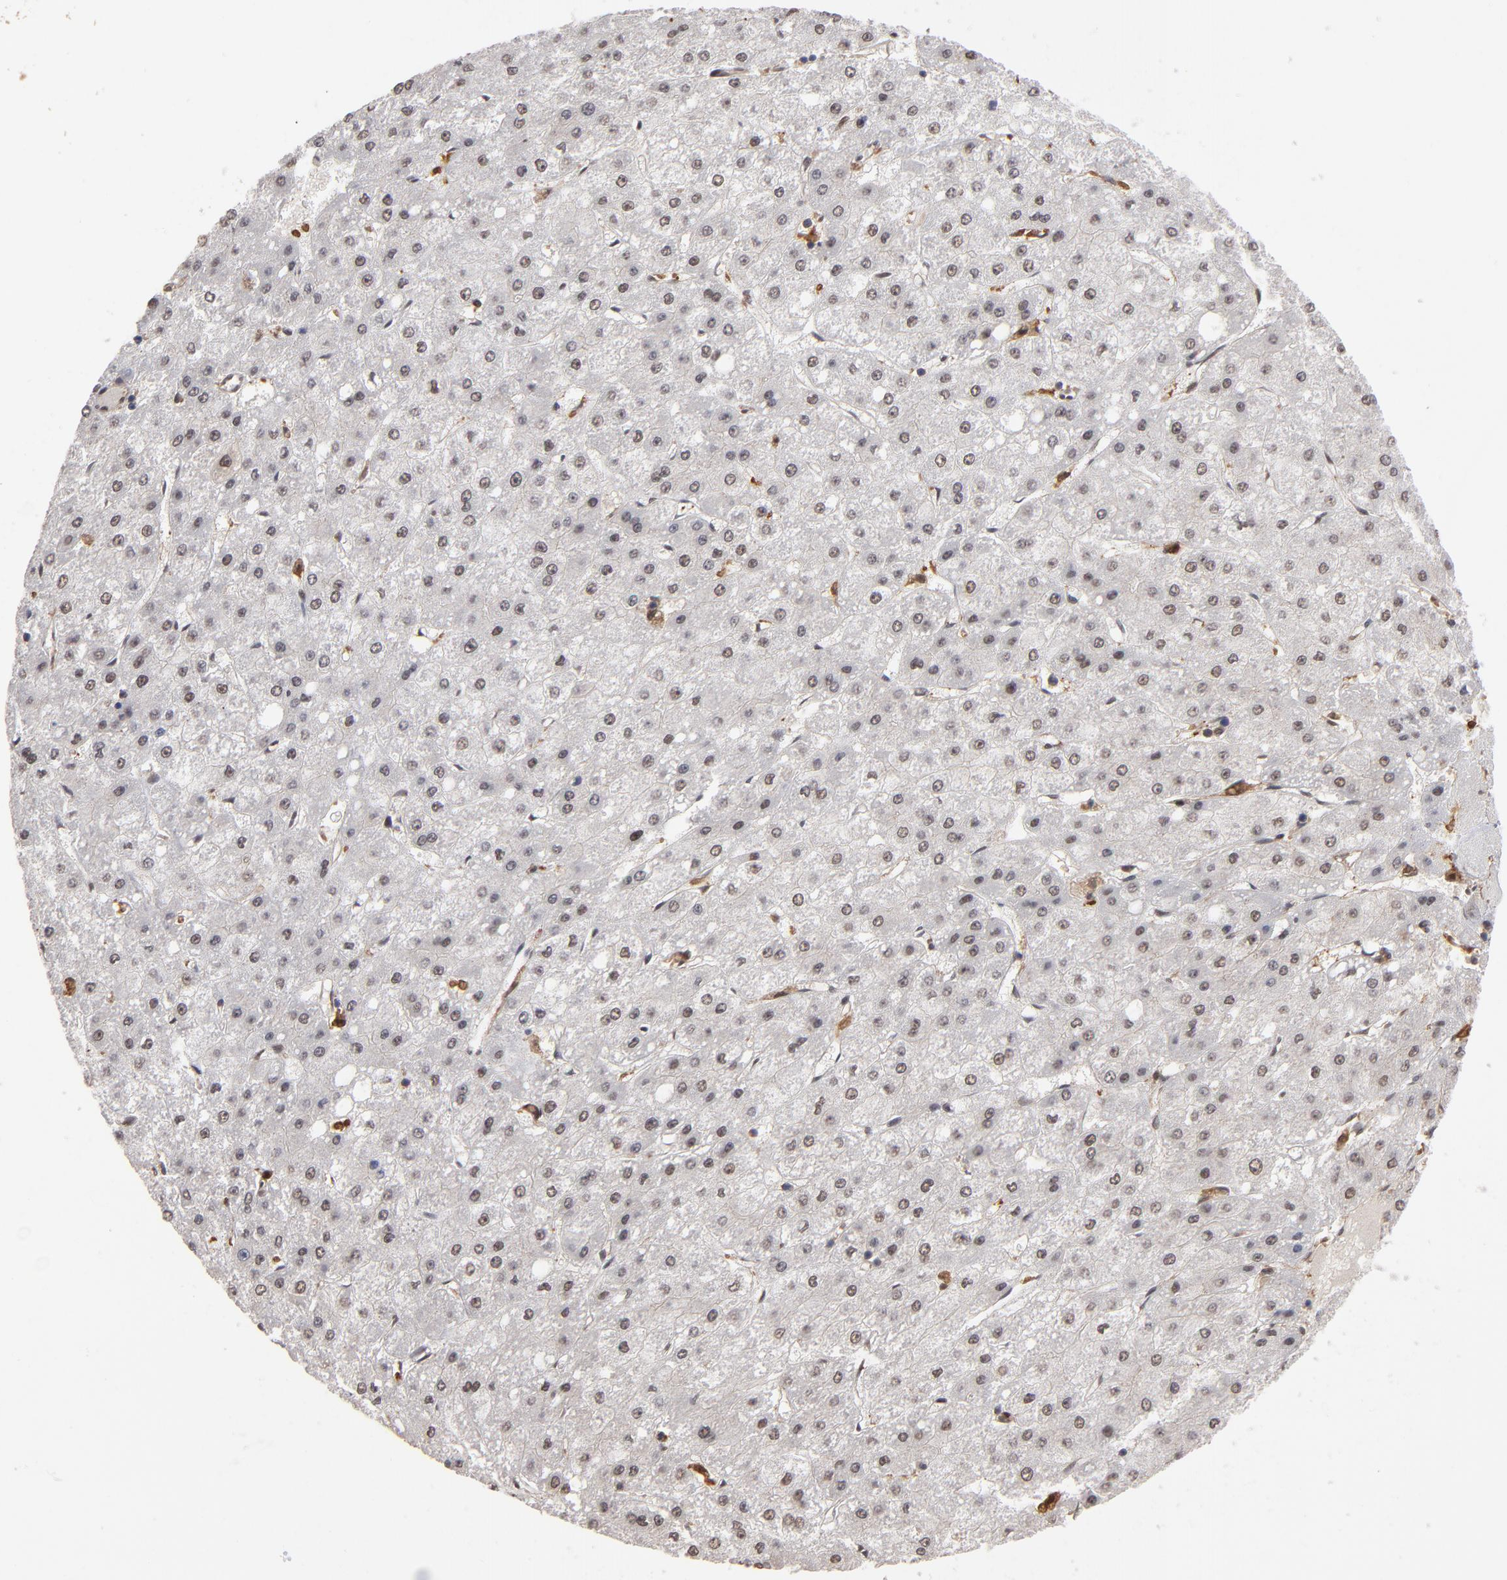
{"staining": {"intensity": "weak", "quantity": "25%-75%", "location": "nuclear"}, "tissue": "liver cancer", "cell_type": "Tumor cells", "image_type": "cancer", "snomed": [{"axis": "morphology", "description": "Carcinoma, Hepatocellular, NOS"}, {"axis": "topography", "description": "Liver"}], "caption": "IHC histopathology image of human hepatocellular carcinoma (liver) stained for a protein (brown), which displays low levels of weak nuclear expression in about 25%-75% of tumor cells.", "gene": "HUWE1", "patient": {"sex": "female", "age": 52}}